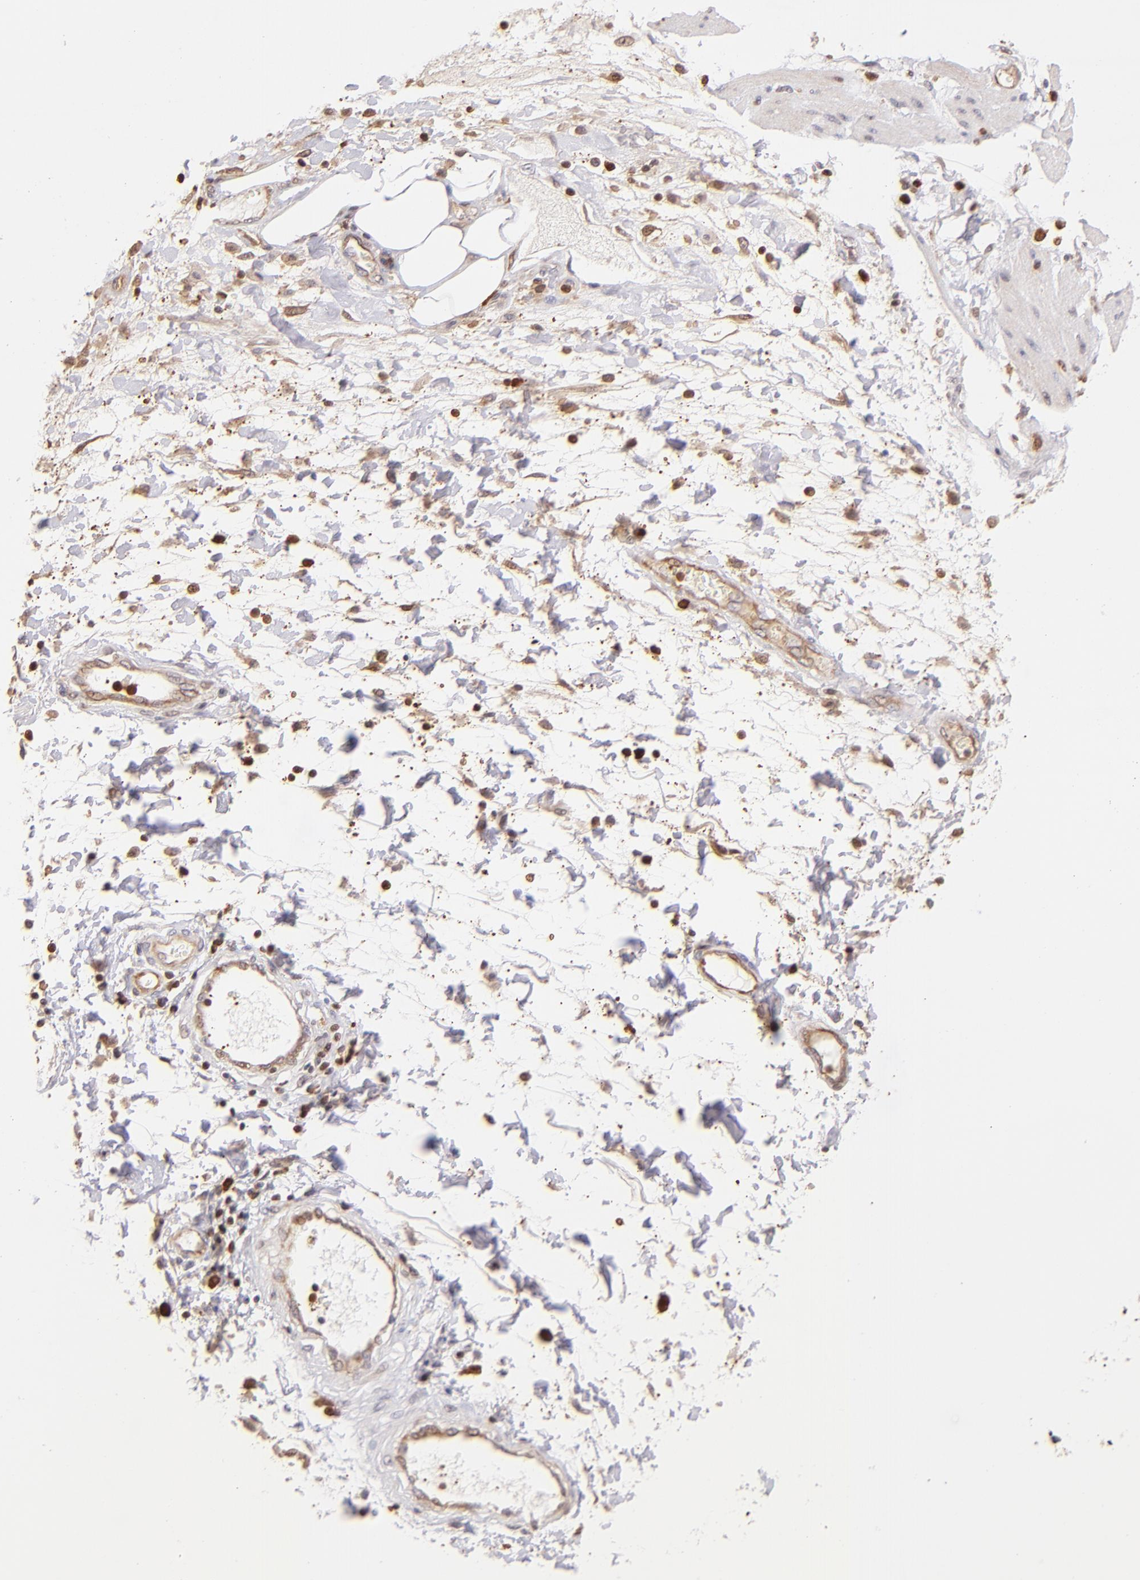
{"staining": {"intensity": "weak", "quantity": ">75%", "location": "cytoplasmic/membranous"}, "tissue": "stomach cancer", "cell_type": "Tumor cells", "image_type": "cancer", "snomed": [{"axis": "morphology", "description": "Adenocarcinoma, NOS"}, {"axis": "topography", "description": "Pancreas"}, {"axis": "topography", "description": "Stomach, upper"}], "caption": "Stomach cancer (adenocarcinoma) stained with immunohistochemistry displays weak cytoplasmic/membranous staining in about >75% of tumor cells.", "gene": "BTK", "patient": {"sex": "male", "age": 77}}